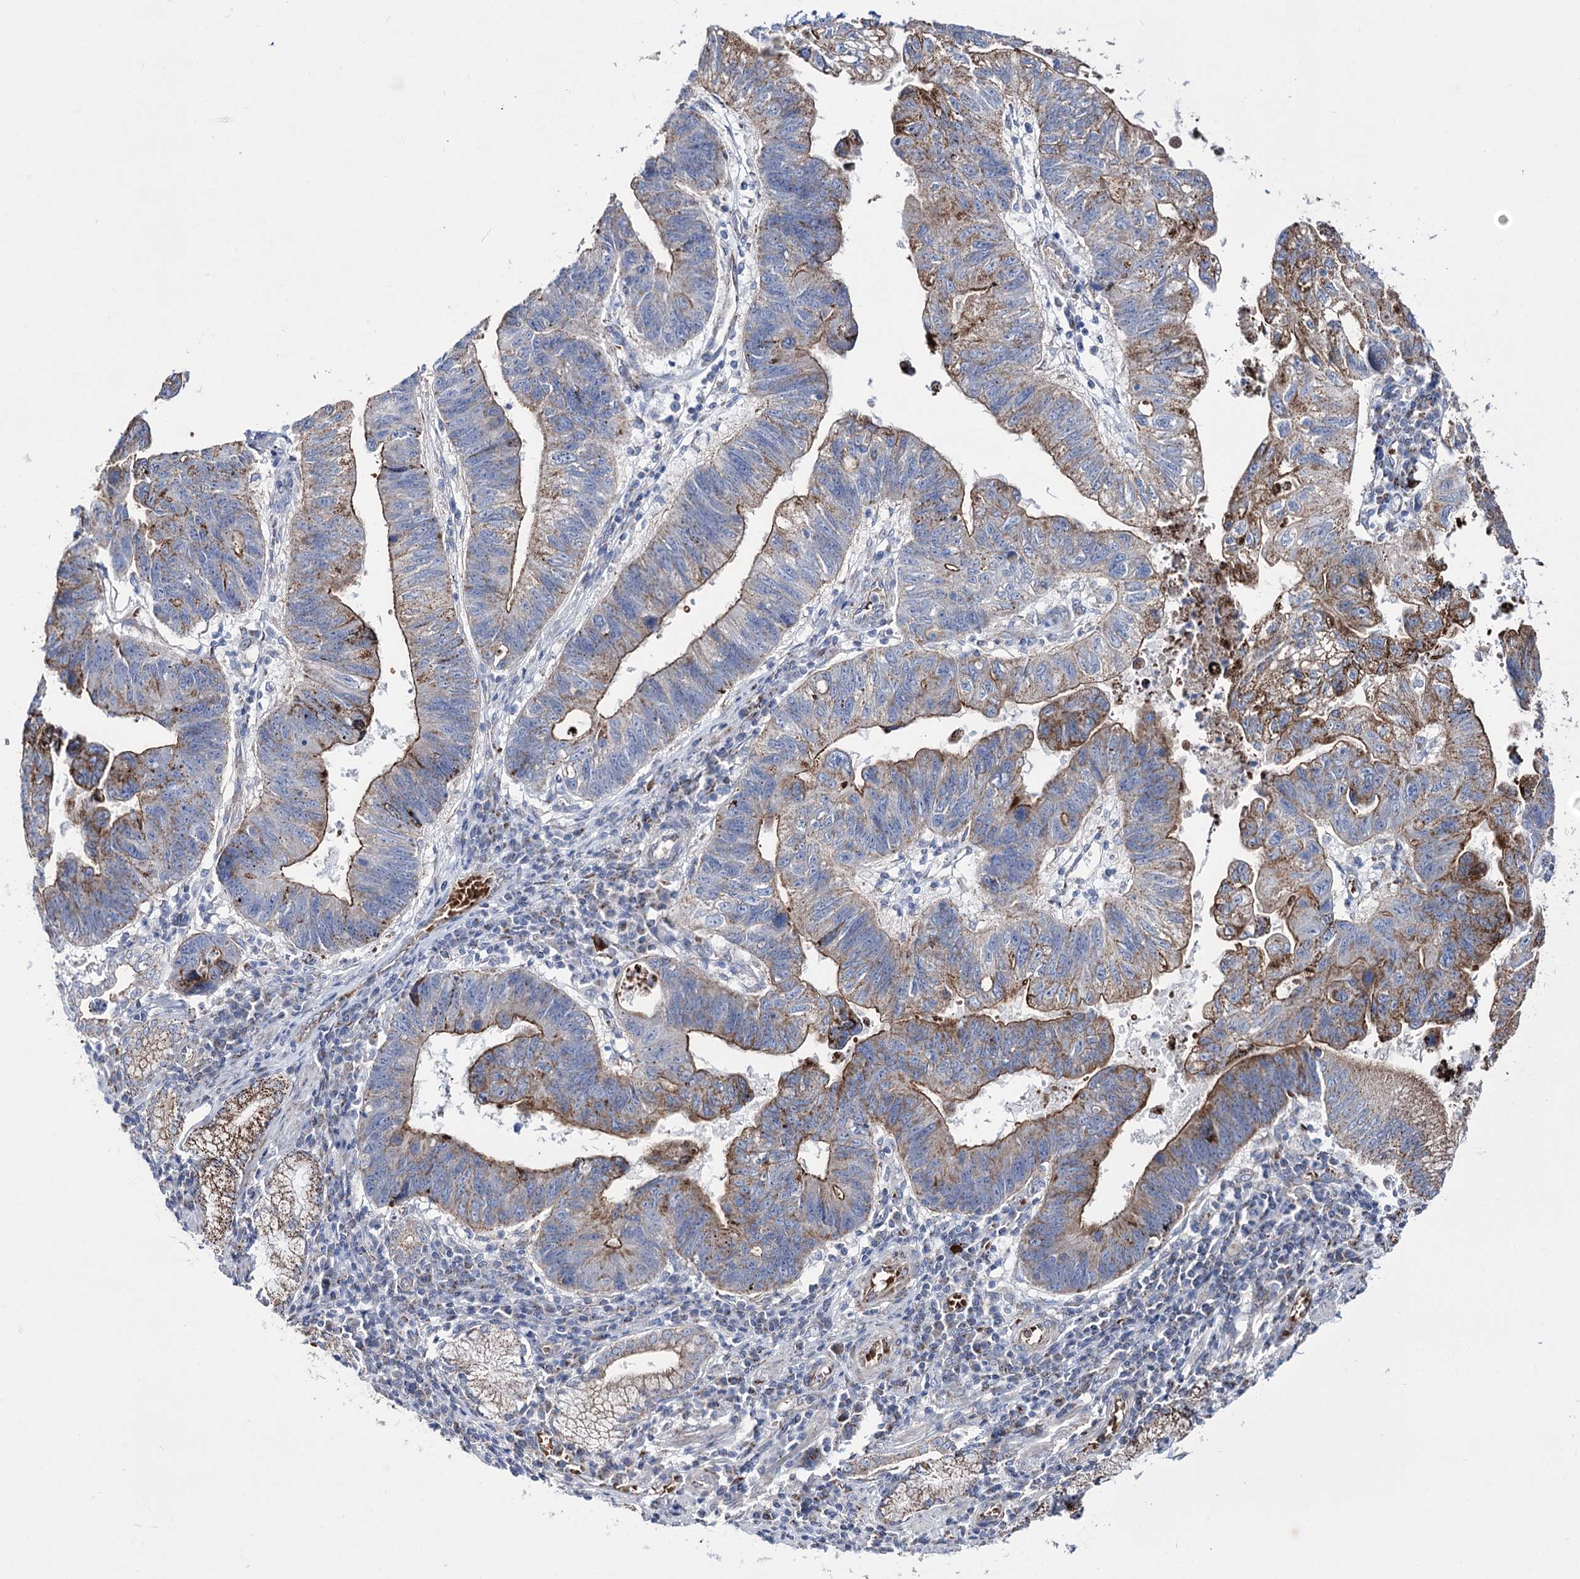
{"staining": {"intensity": "moderate", "quantity": "<25%", "location": "cytoplasmic/membranous"}, "tissue": "stomach cancer", "cell_type": "Tumor cells", "image_type": "cancer", "snomed": [{"axis": "morphology", "description": "Adenocarcinoma, NOS"}, {"axis": "topography", "description": "Stomach"}], "caption": "The image shows a brown stain indicating the presence of a protein in the cytoplasmic/membranous of tumor cells in stomach cancer (adenocarcinoma).", "gene": "OSBPL5", "patient": {"sex": "male", "age": 59}}